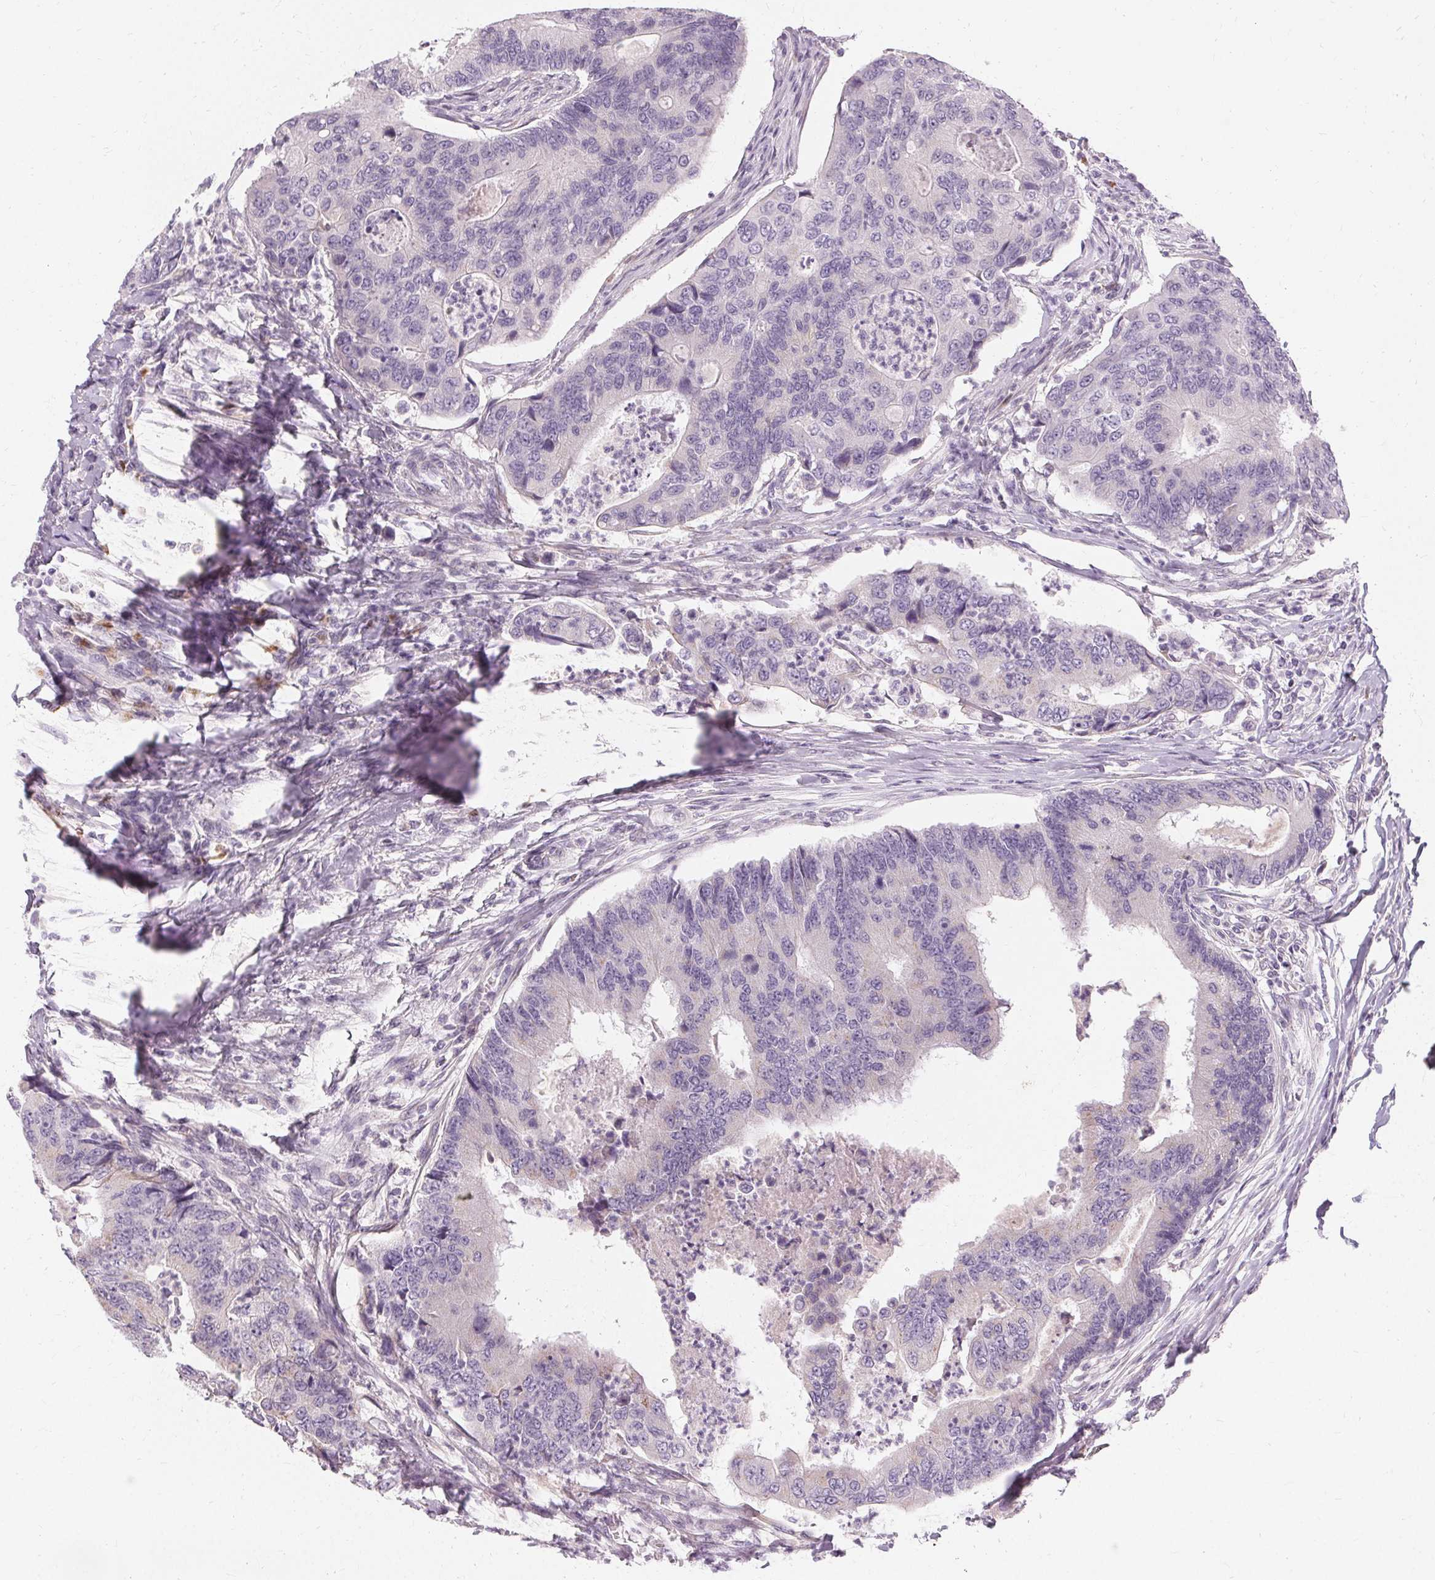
{"staining": {"intensity": "negative", "quantity": "none", "location": "none"}, "tissue": "colorectal cancer", "cell_type": "Tumor cells", "image_type": "cancer", "snomed": [{"axis": "morphology", "description": "Adenocarcinoma, NOS"}, {"axis": "topography", "description": "Colon"}], "caption": "A high-resolution photomicrograph shows IHC staining of colorectal cancer (adenocarcinoma), which shows no significant staining in tumor cells.", "gene": "FCRL3", "patient": {"sex": "female", "age": 67}}